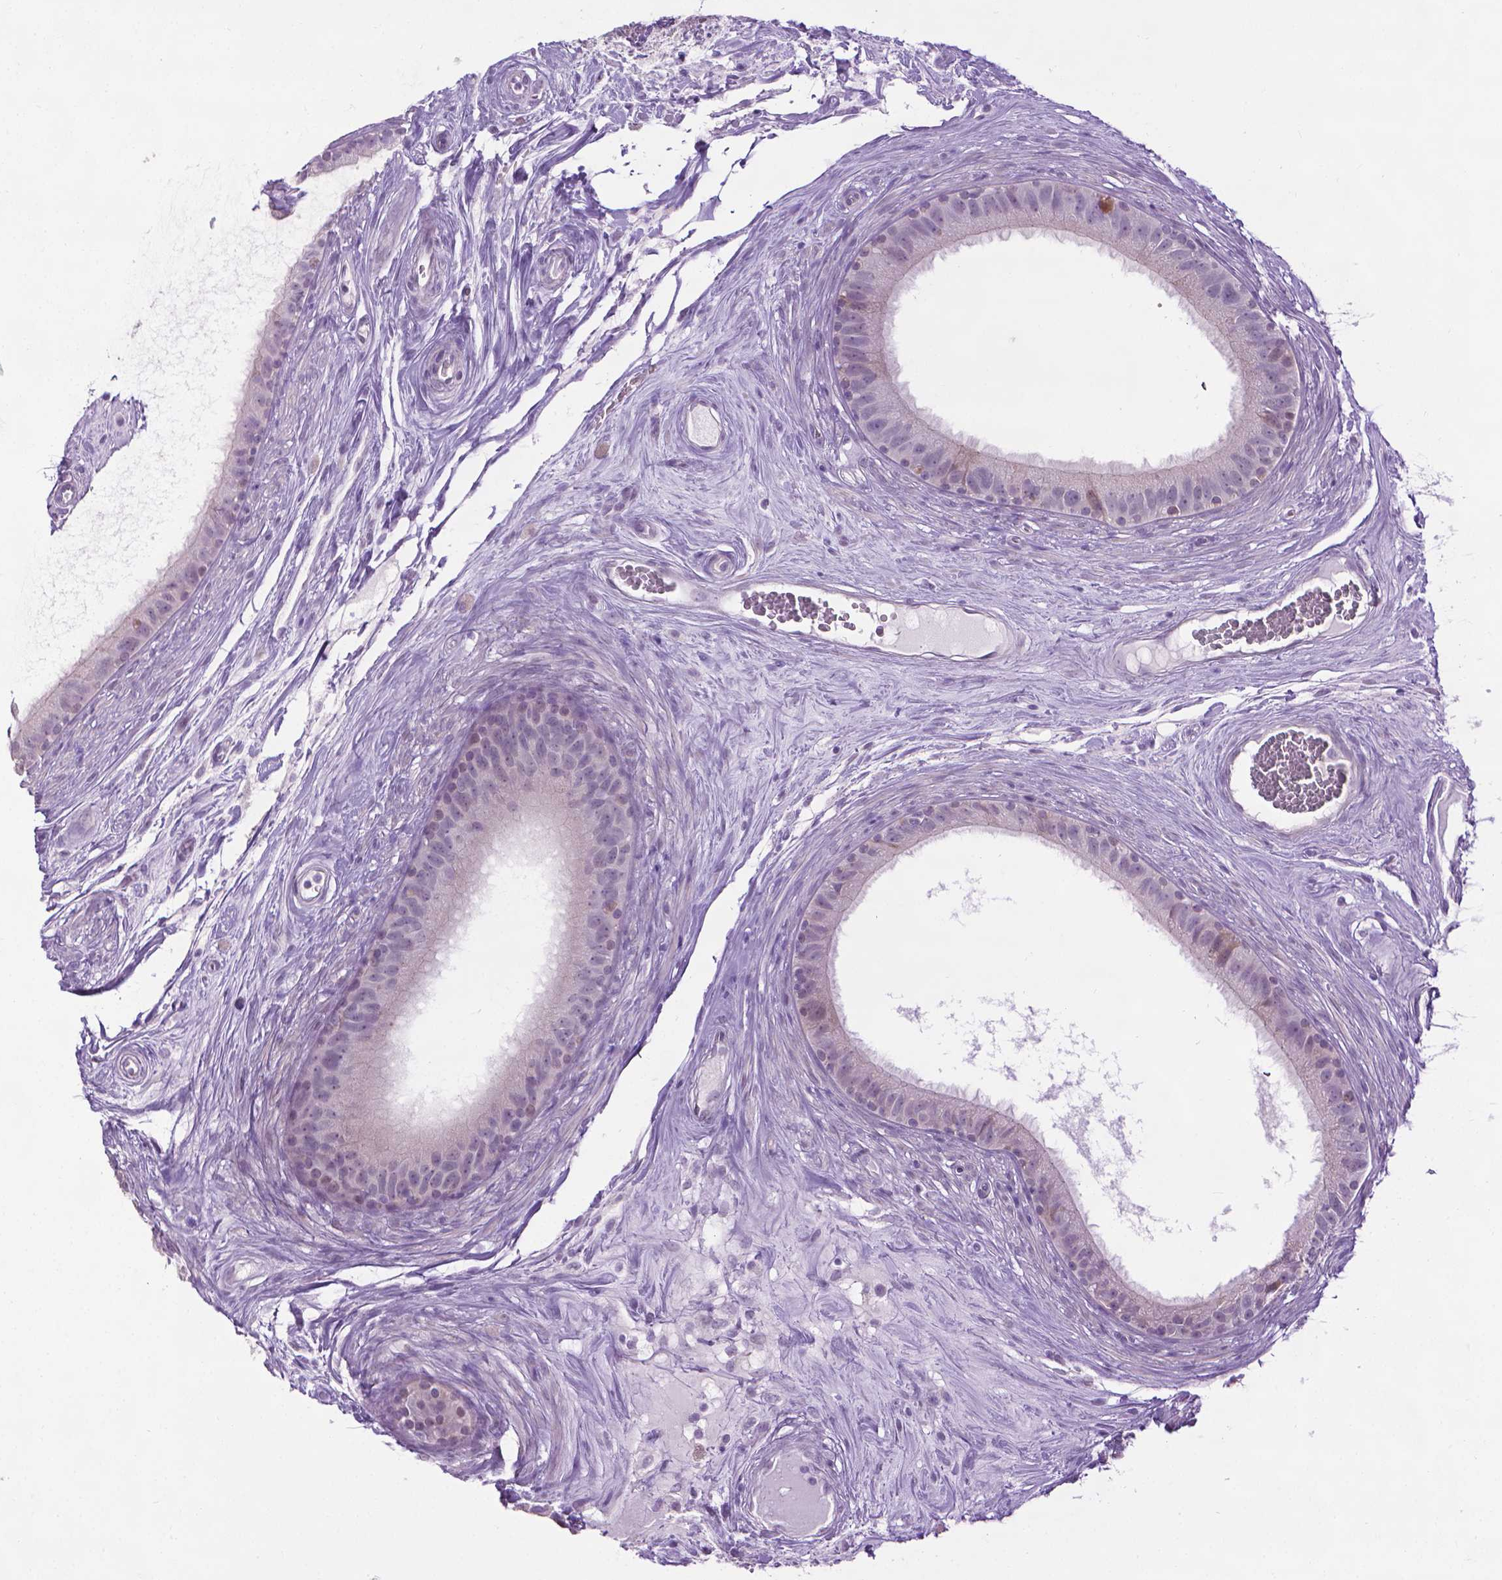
{"staining": {"intensity": "negative", "quantity": "none", "location": "none"}, "tissue": "epididymis", "cell_type": "Glandular cells", "image_type": "normal", "snomed": [{"axis": "morphology", "description": "Normal tissue, NOS"}, {"axis": "topography", "description": "Epididymis"}], "caption": "DAB immunohistochemical staining of unremarkable human epididymis displays no significant positivity in glandular cells.", "gene": "DNAI7", "patient": {"sex": "male", "age": 59}}